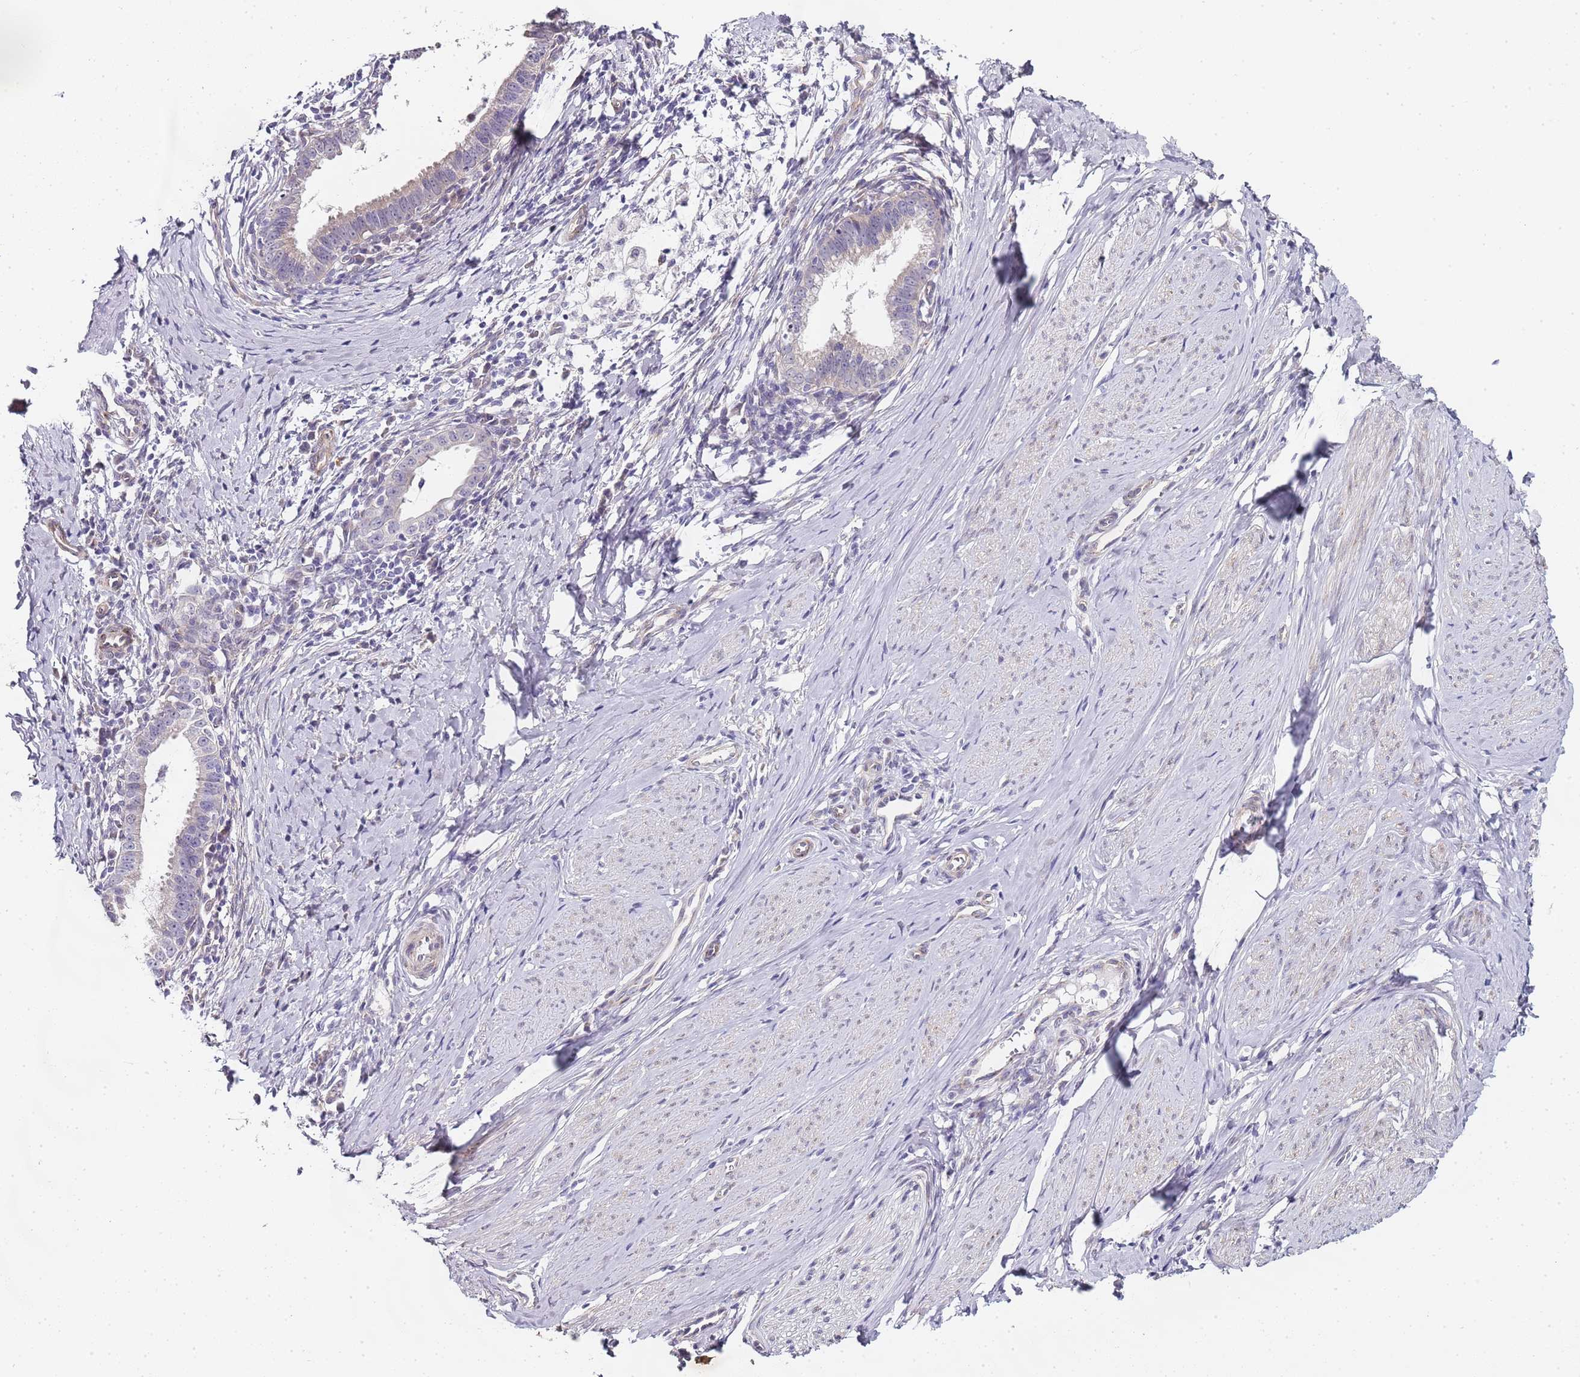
{"staining": {"intensity": "negative", "quantity": "none", "location": "none"}, "tissue": "cervical cancer", "cell_type": "Tumor cells", "image_type": "cancer", "snomed": [{"axis": "morphology", "description": "Adenocarcinoma, NOS"}, {"axis": "topography", "description": "Cervix"}], "caption": "This is a photomicrograph of IHC staining of cervical adenocarcinoma, which shows no expression in tumor cells. Brightfield microscopy of immunohistochemistry (IHC) stained with DAB (brown) and hematoxylin (blue), captured at high magnification.", "gene": "TBC1D9", "patient": {"sex": "female", "age": 36}}